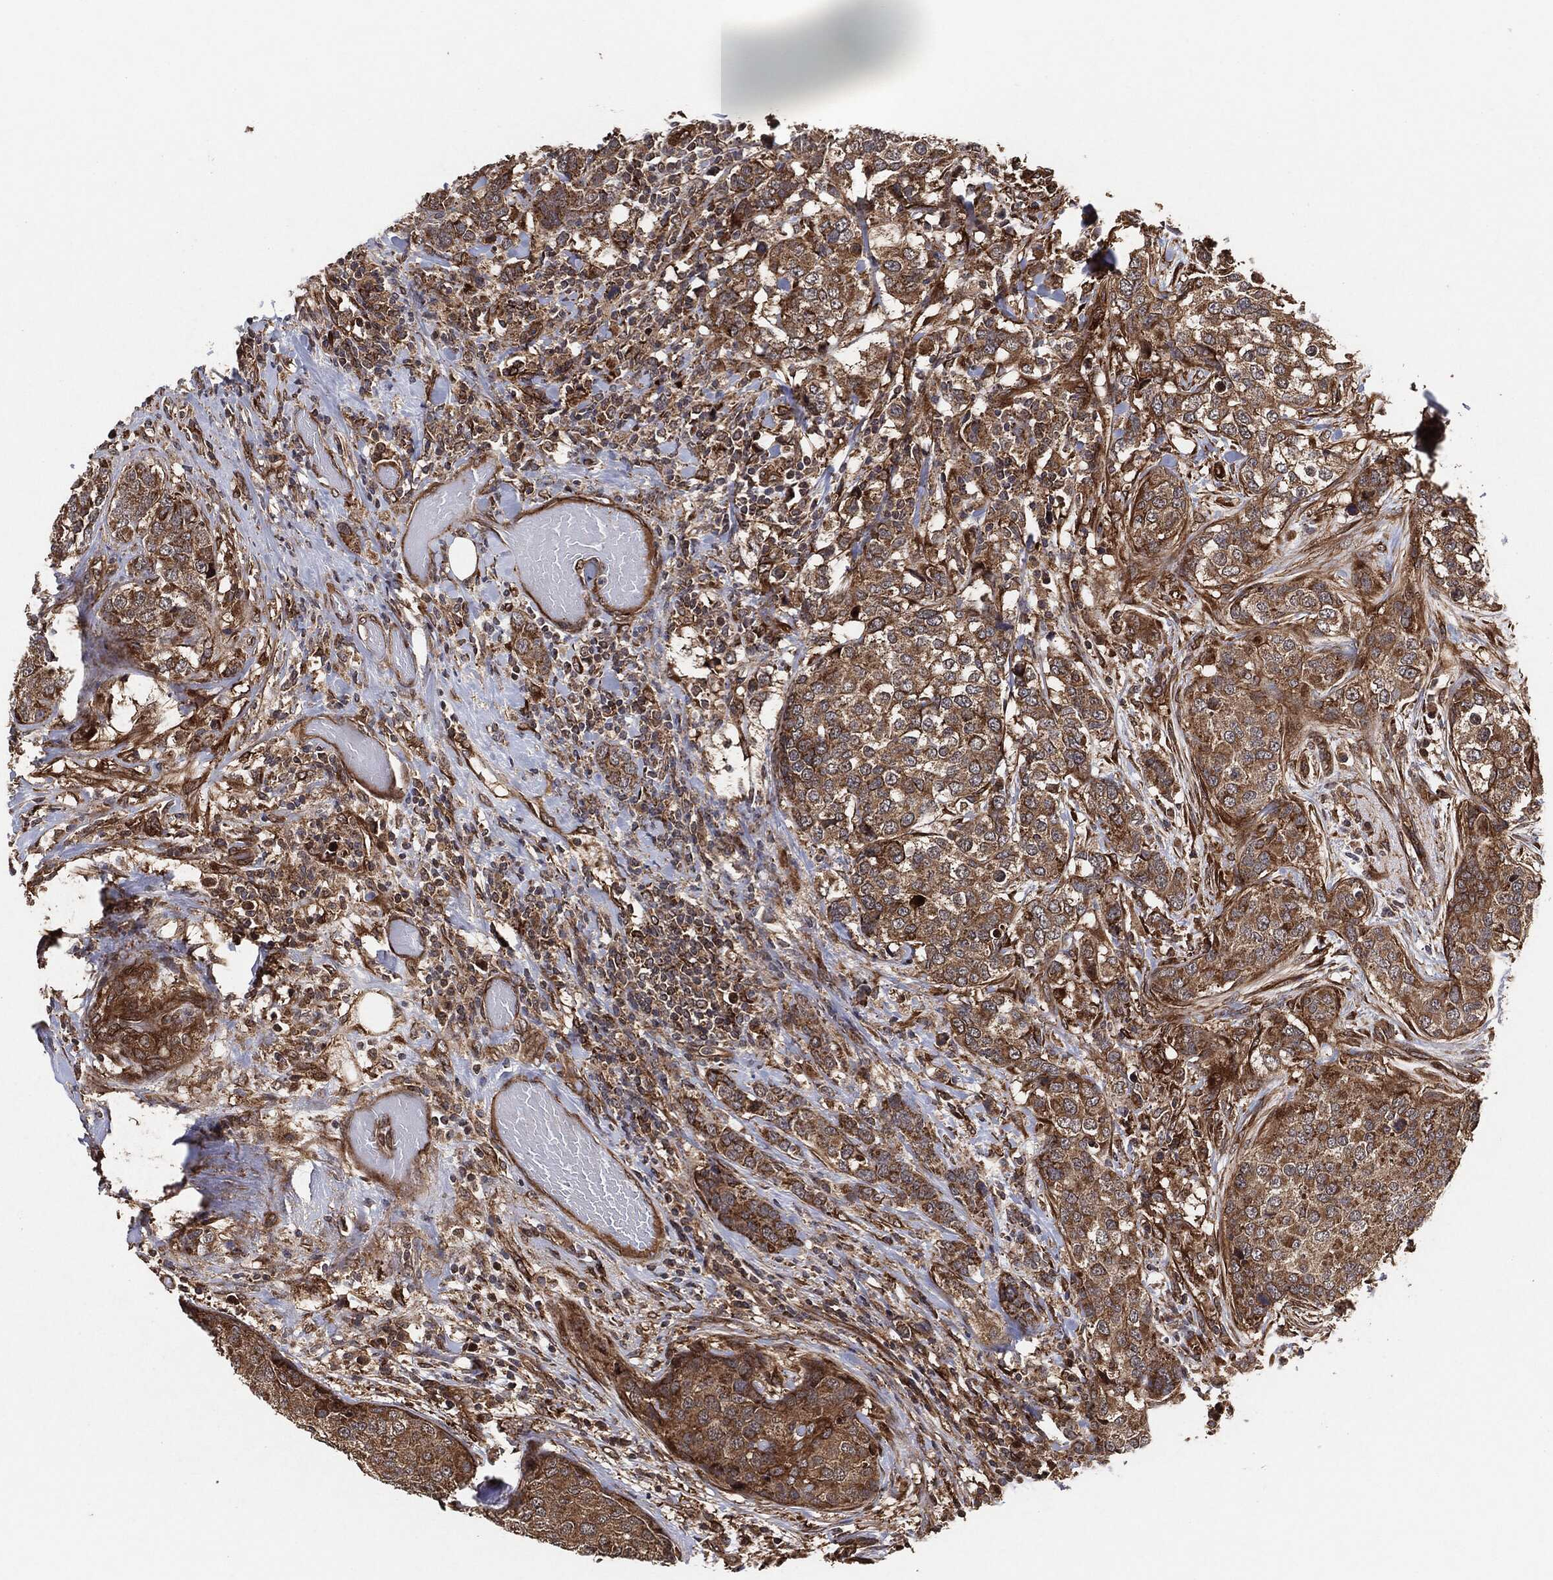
{"staining": {"intensity": "moderate", "quantity": ">75%", "location": "cytoplasmic/membranous"}, "tissue": "breast cancer", "cell_type": "Tumor cells", "image_type": "cancer", "snomed": [{"axis": "morphology", "description": "Lobular carcinoma"}, {"axis": "topography", "description": "Breast"}], "caption": "The image shows staining of breast cancer (lobular carcinoma), revealing moderate cytoplasmic/membranous protein positivity (brown color) within tumor cells. (Brightfield microscopy of DAB IHC at high magnification).", "gene": "BCAR1", "patient": {"sex": "female", "age": 59}}